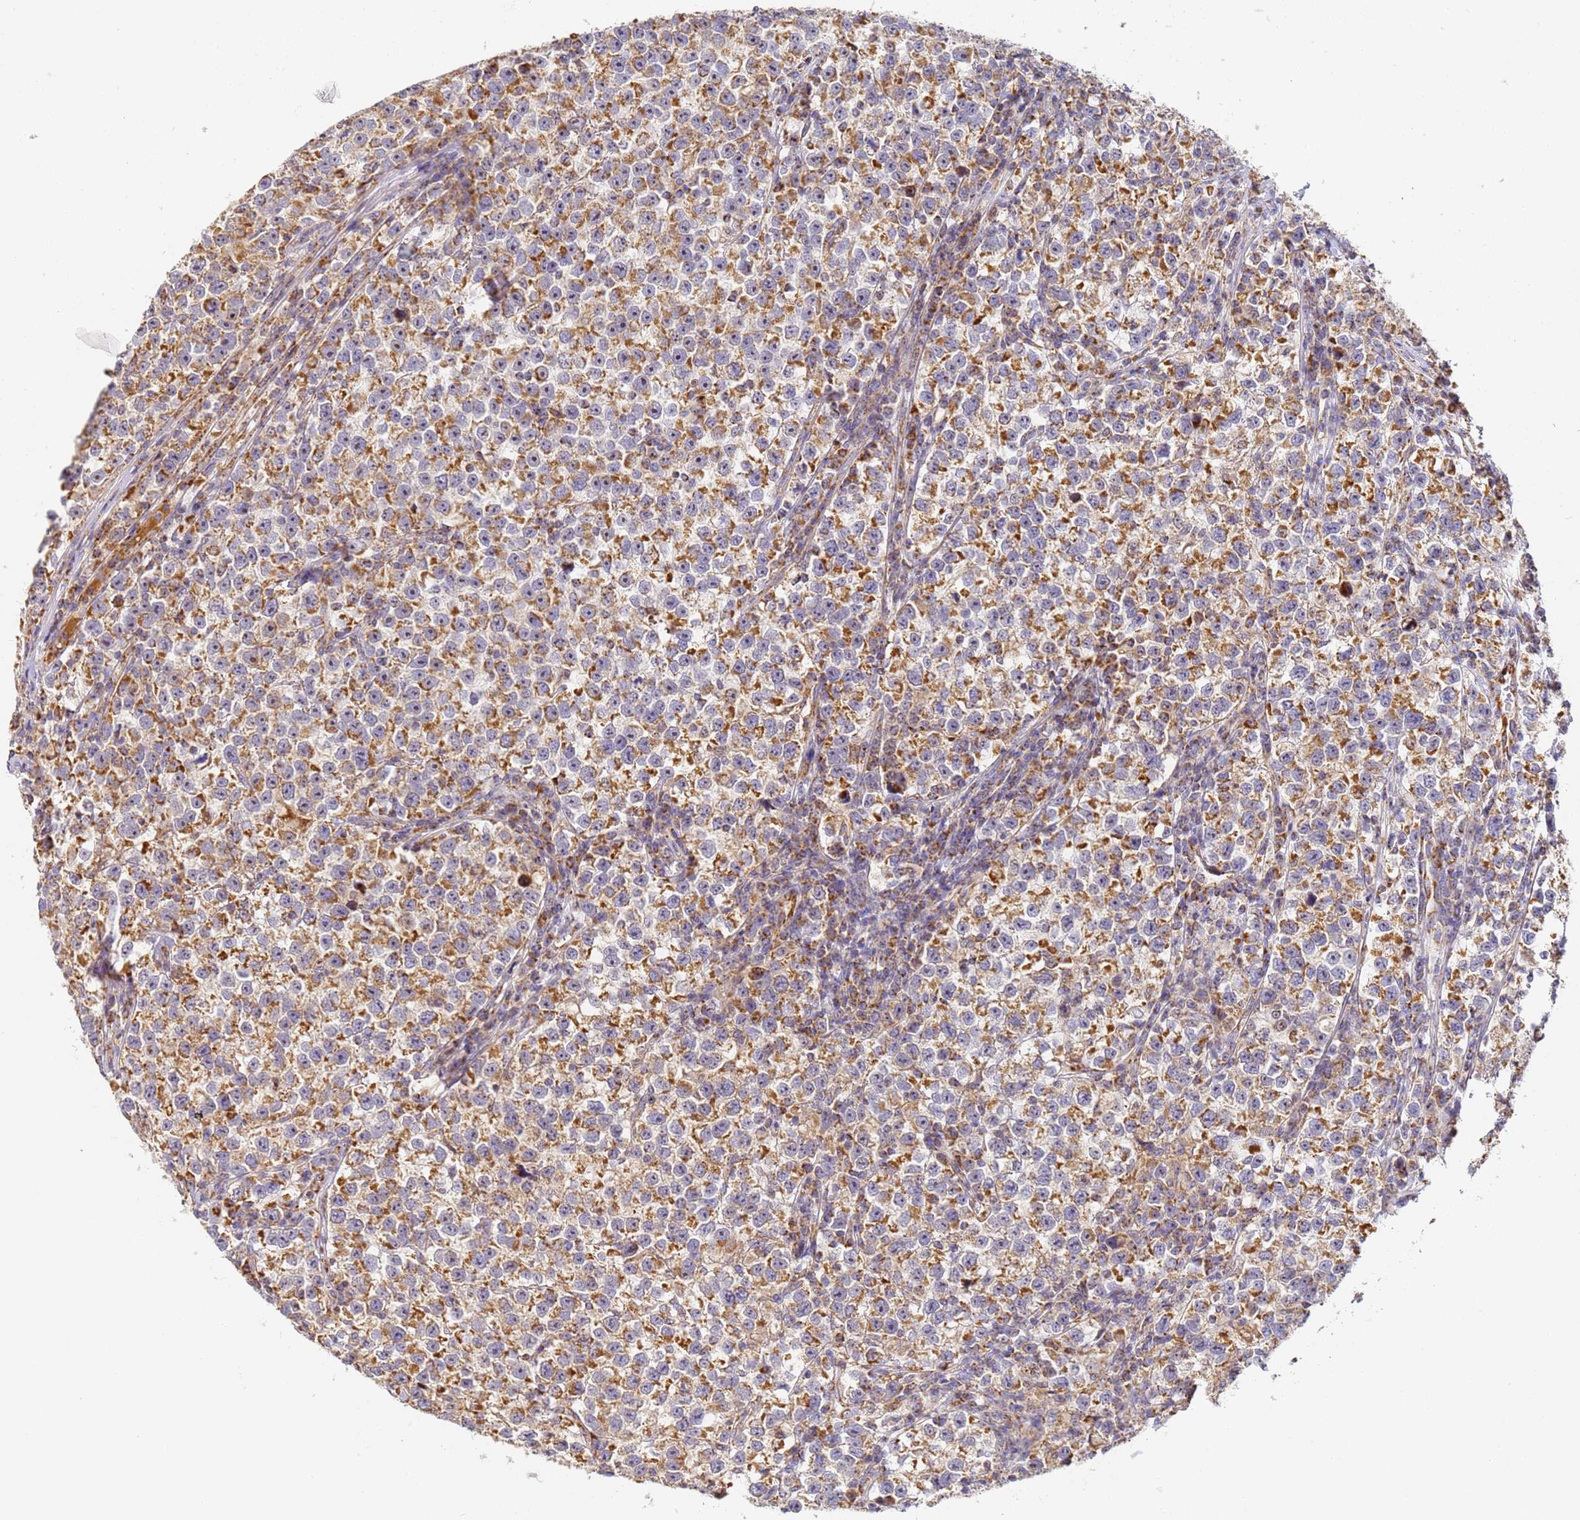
{"staining": {"intensity": "moderate", "quantity": ">75%", "location": "cytoplasmic/membranous"}, "tissue": "testis cancer", "cell_type": "Tumor cells", "image_type": "cancer", "snomed": [{"axis": "morphology", "description": "Normal tissue, NOS"}, {"axis": "morphology", "description": "Seminoma, NOS"}, {"axis": "topography", "description": "Testis"}], "caption": "Protein staining of seminoma (testis) tissue demonstrates moderate cytoplasmic/membranous staining in about >75% of tumor cells. Nuclei are stained in blue.", "gene": "FRG2C", "patient": {"sex": "male", "age": 43}}